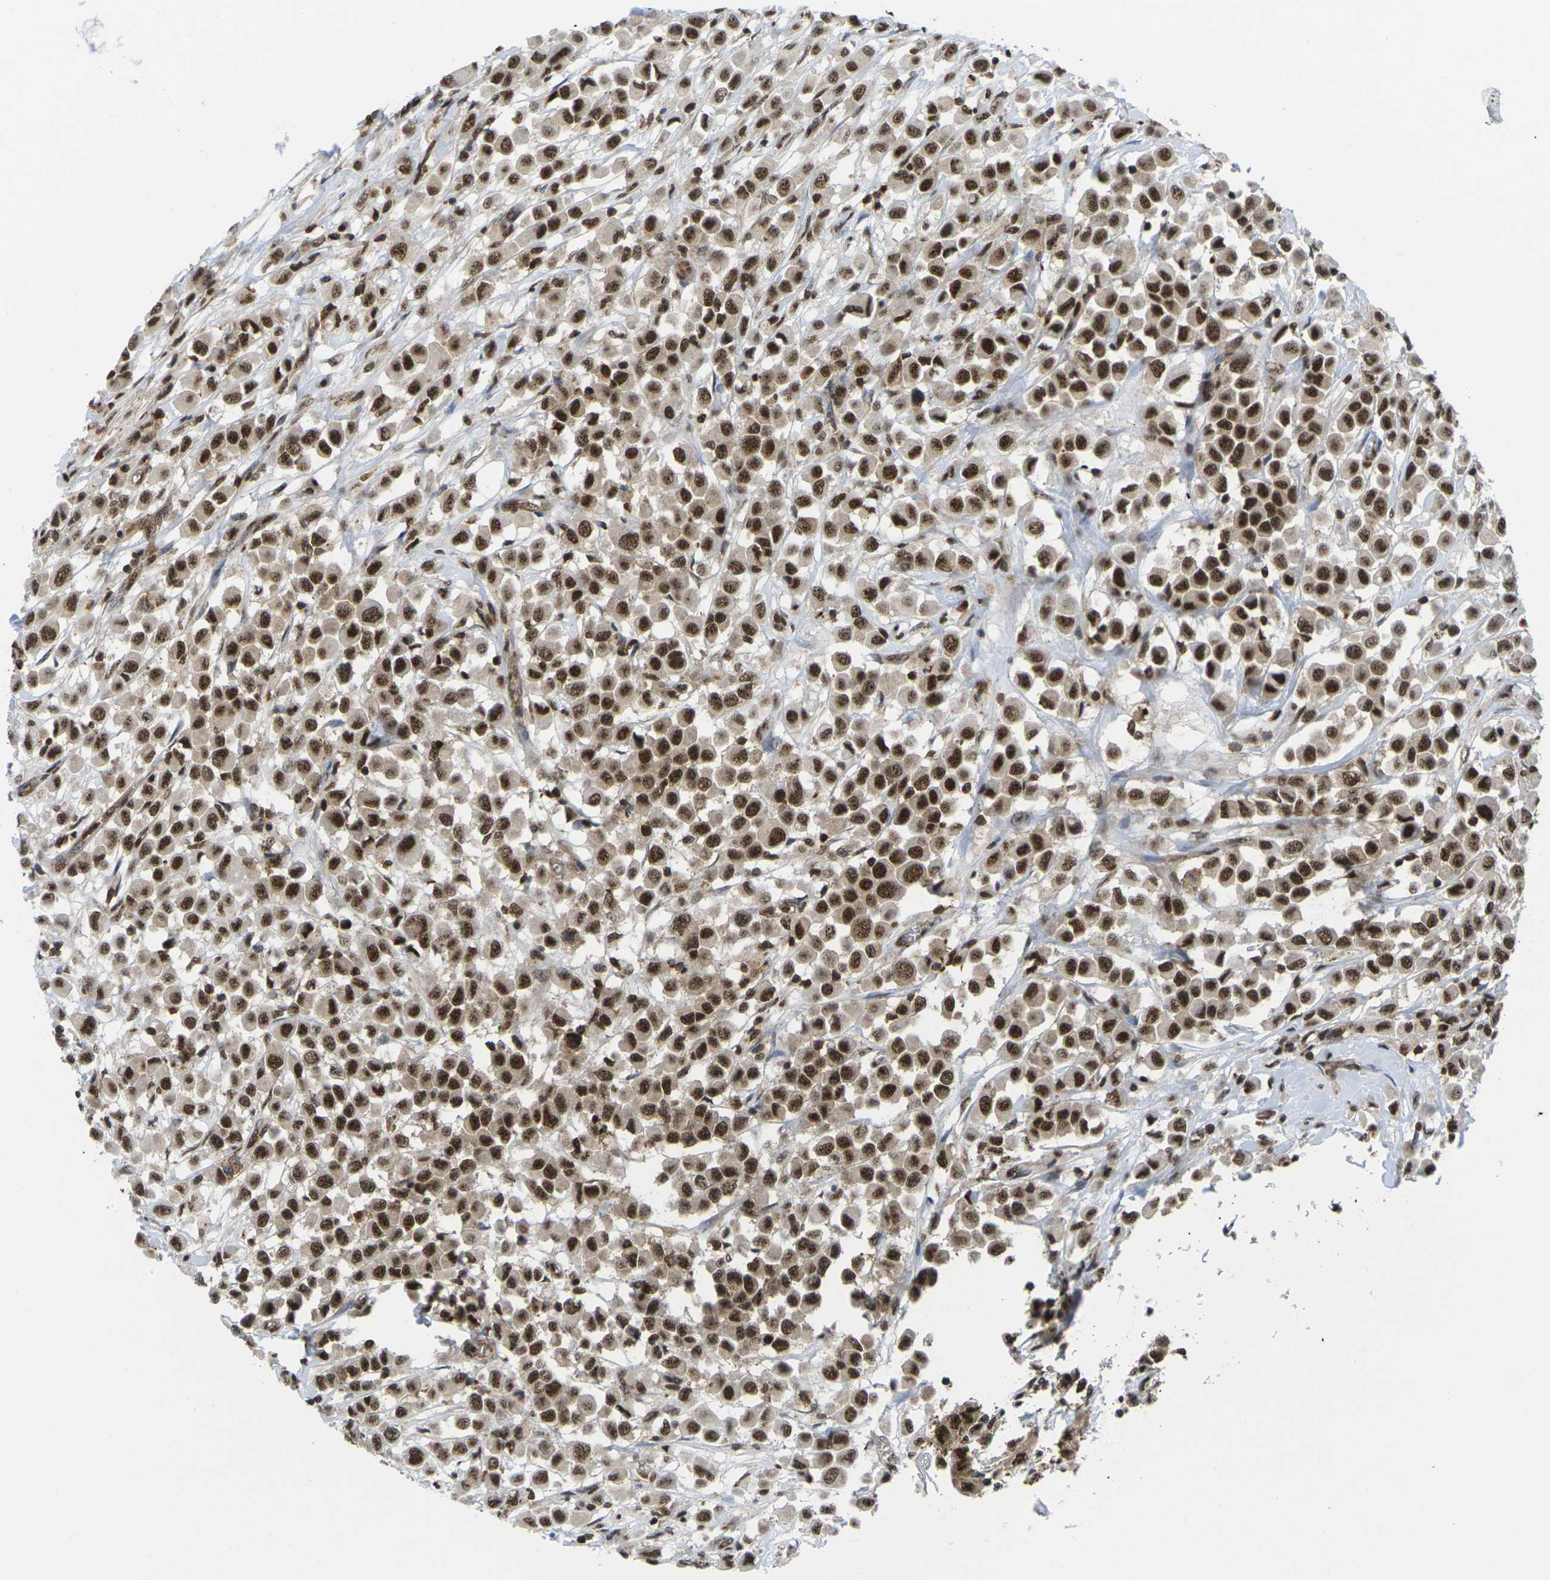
{"staining": {"intensity": "strong", "quantity": ">75%", "location": "nuclear"}, "tissue": "breast cancer", "cell_type": "Tumor cells", "image_type": "cancer", "snomed": [{"axis": "morphology", "description": "Duct carcinoma"}, {"axis": "topography", "description": "Breast"}], "caption": "Breast cancer stained with DAB IHC exhibits high levels of strong nuclear staining in approximately >75% of tumor cells.", "gene": "MAGOH", "patient": {"sex": "female", "age": 61}}